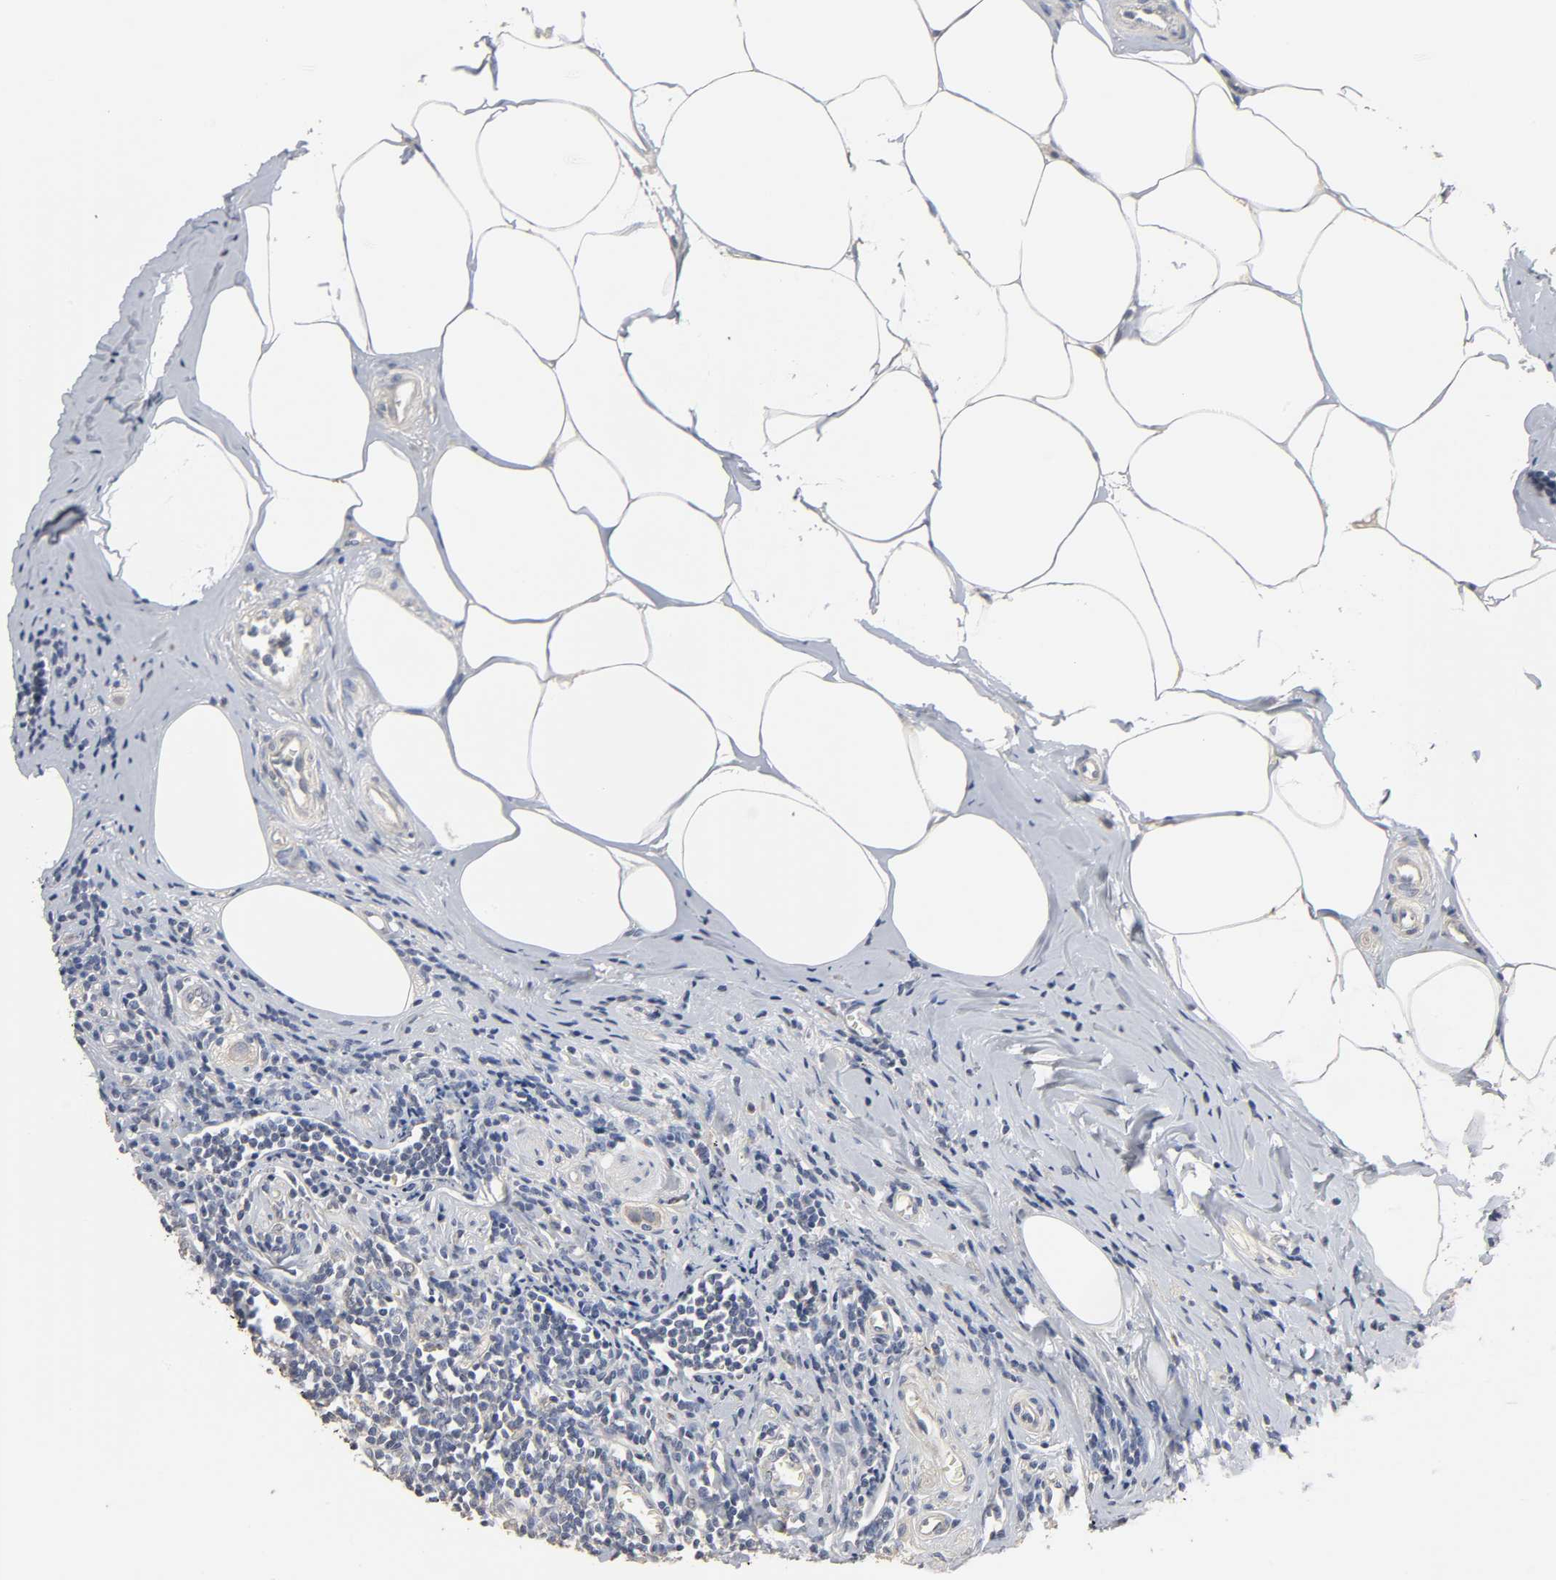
{"staining": {"intensity": "weak", "quantity": "<25%", "location": "cytoplasmic/membranous"}, "tissue": "appendix", "cell_type": "Glandular cells", "image_type": "normal", "snomed": [{"axis": "morphology", "description": "Normal tissue, NOS"}, {"axis": "topography", "description": "Appendix"}], "caption": "Immunohistochemistry (IHC) histopathology image of unremarkable human appendix stained for a protein (brown), which displays no positivity in glandular cells. The staining was performed using DAB to visualize the protein expression in brown, while the nuclei were stained in blue with hematoxylin (Magnification: 20x).", "gene": "SLC10A2", "patient": {"sex": "female", "age": 50}}